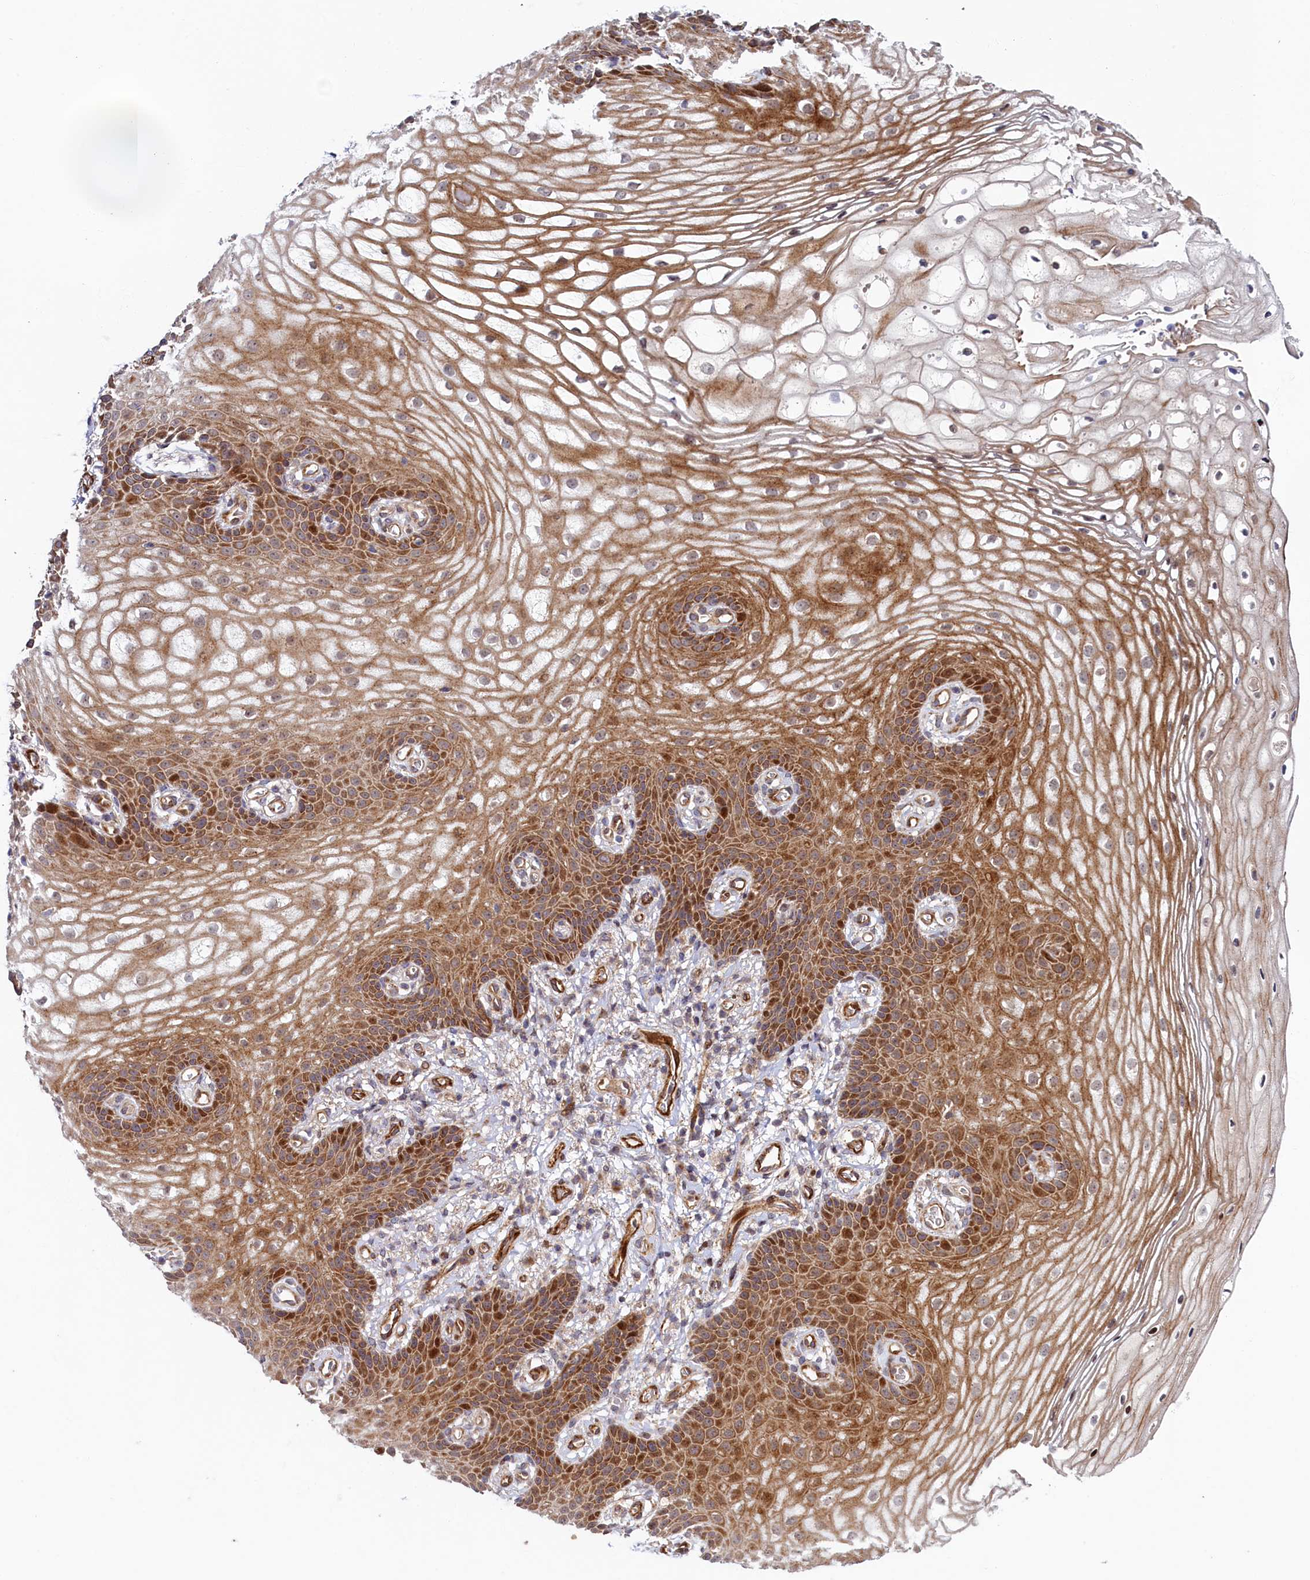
{"staining": {"intensity": "moderate", "quantity": ">75%", "location": "cytoplasmic/membranous"}, "tissue": "vagina", "cell_type": "Squamous epithelial cells", "image_type": "normal", "snomed": [{"axis": "morphology", "description": "Normal tissue, NOS"}, {"axis": "topography", "description": "Vagina"}], "caption": "Vagina stained with immunohistochemistry exhibits moderate cytoplasmic/membranous expression in approximately >75% of squamous epithelial cells. The protein is shown in brown color, while the nuclei are stained blue.", "gene": "PIK3C3", "patient": {"sex": "female", "age": 60}}